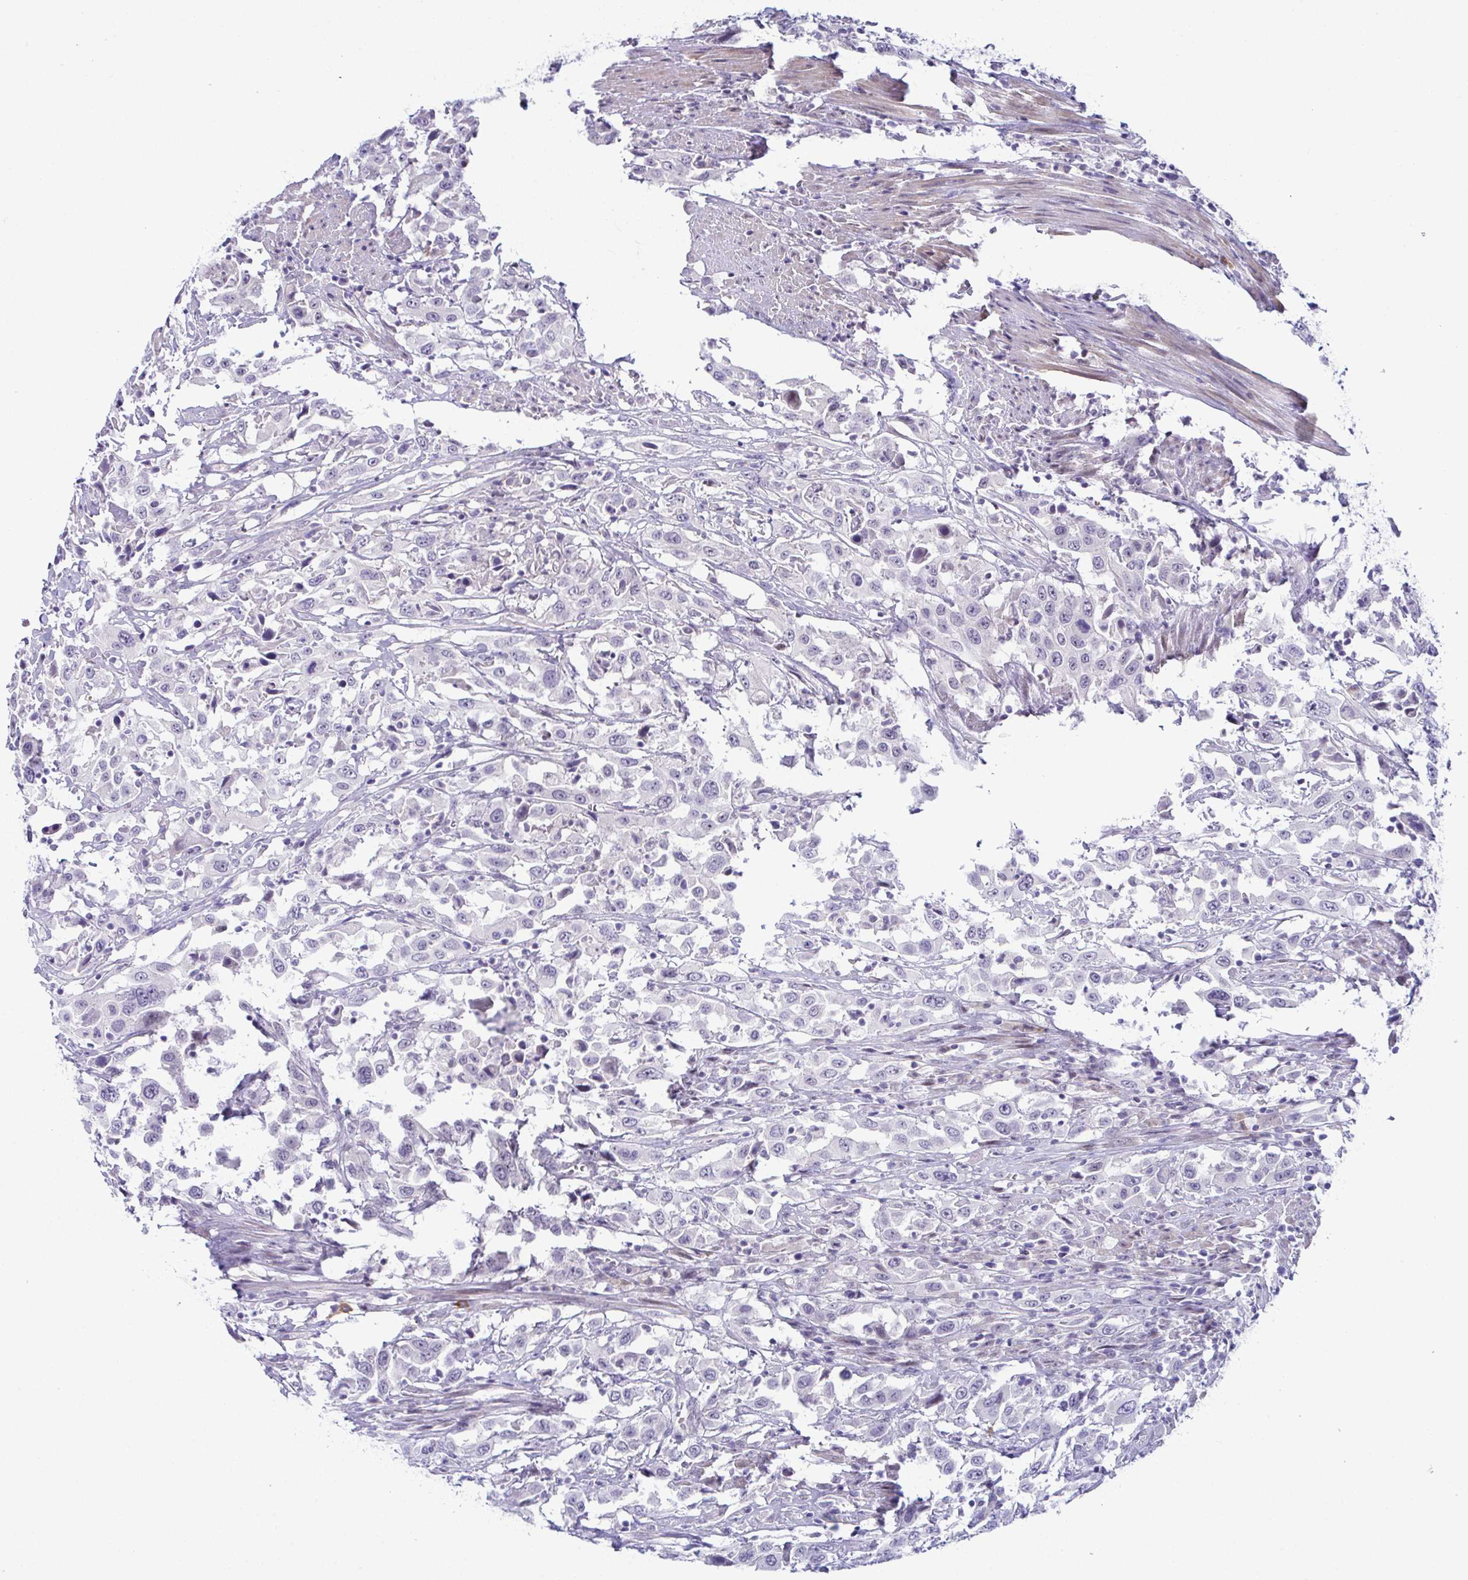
{"staining": {"intensity": "negative", "quantity": "none", "location": "none"}, "tissue": "urothelial cancer", "cell_type": "Tumor cells", "image_type": "cancer", "snomed": [{"axis": "morphology", "description": "Urothelial carcinoma, High grade"}, {"axis": "topography", "description": "Urinary bladder"}], "caption": "Photomicrograph shows no protein staining in tumor cells of urothelial cancer tissue.", "gene": "USP35", "patient": {"sex": "male", "age": 61}}